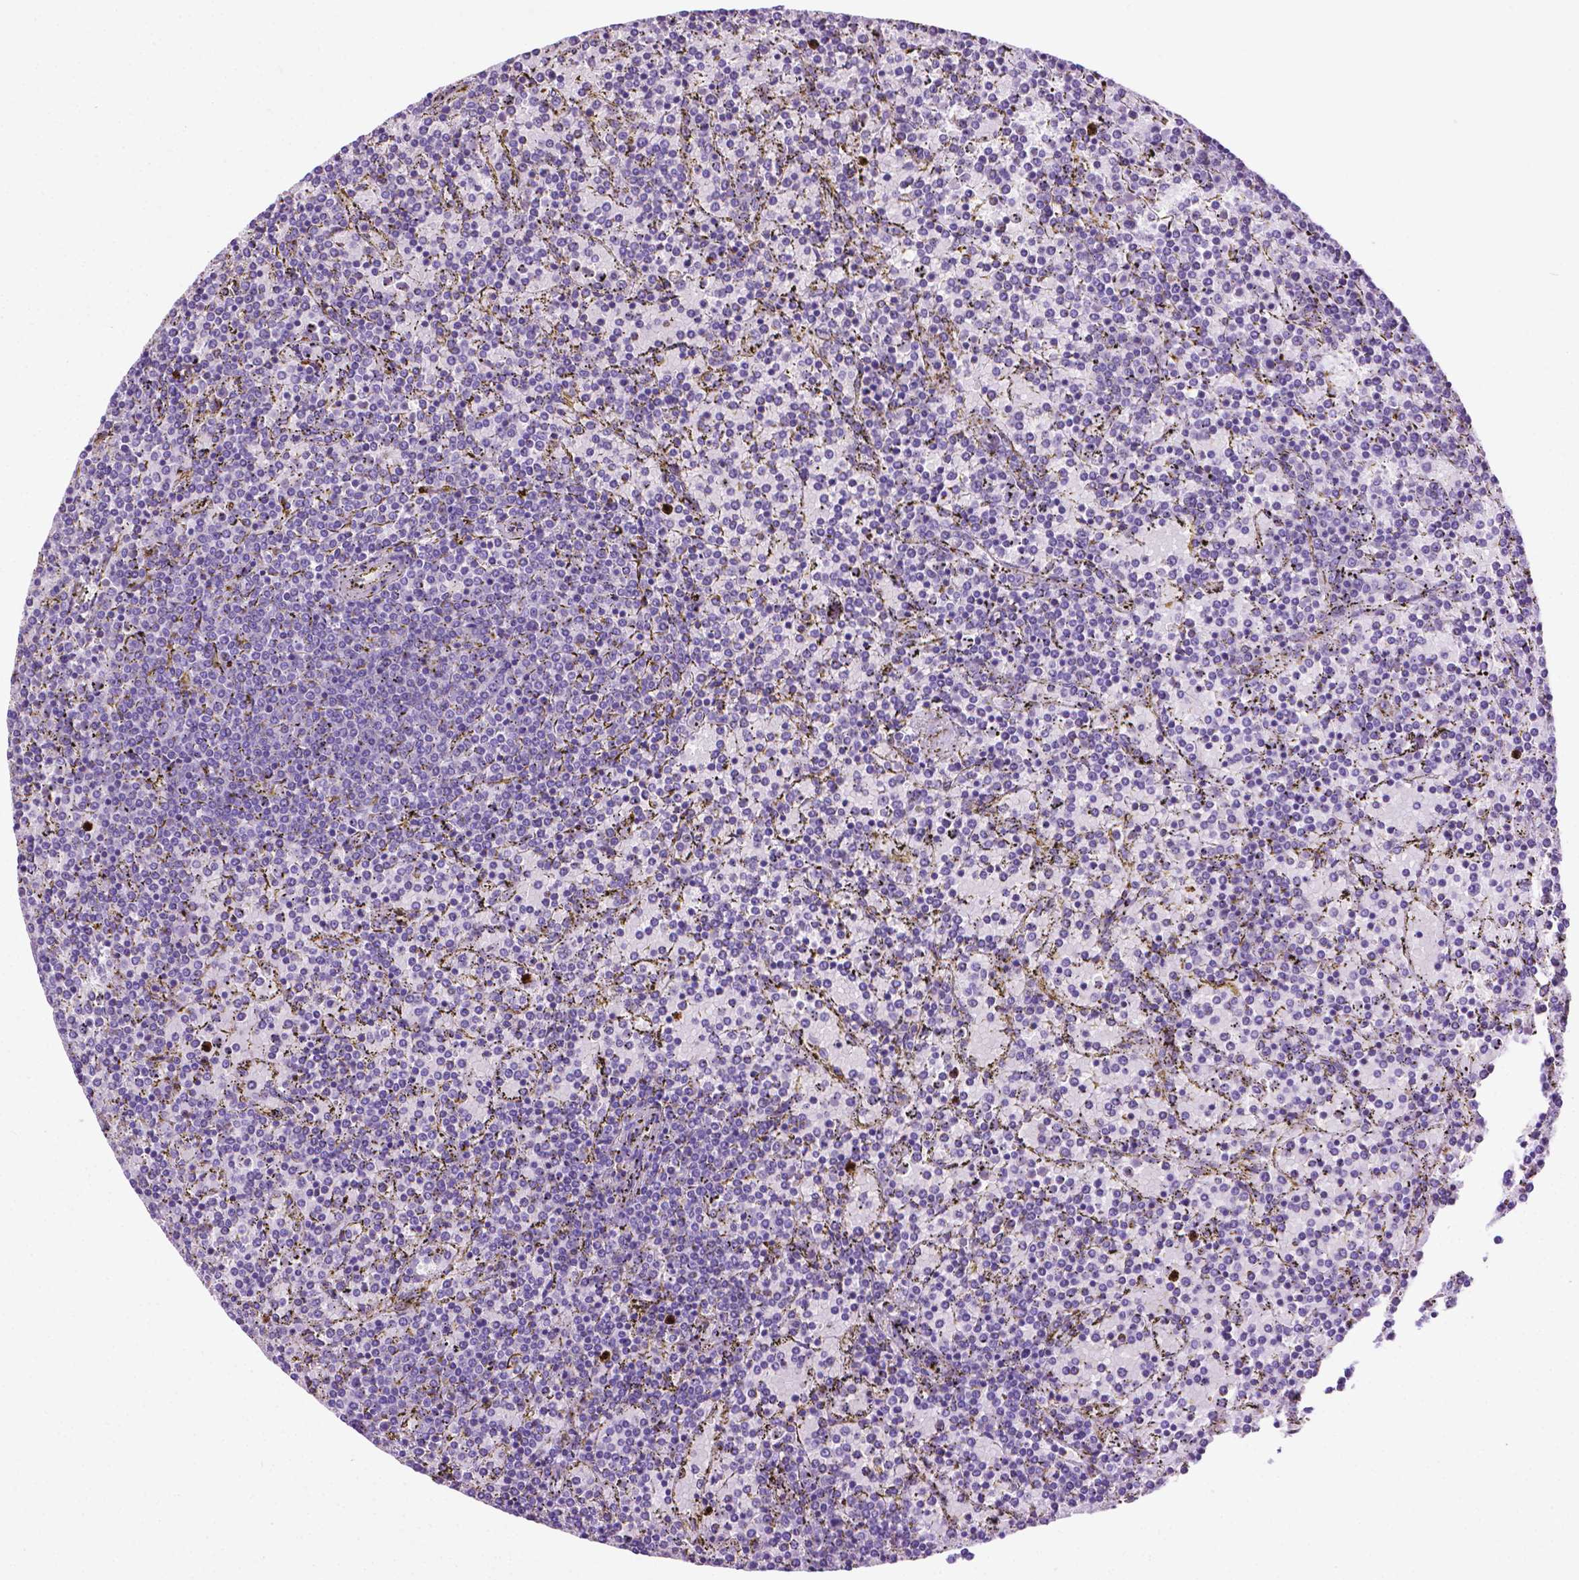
{"staining": {"intensity": "negative", "quantity": "none", "location": "none"}, "tissue": "lymphoma", "cell_type": "Tumor cells", "image_type": "cancer", "snomed": [{"axis": "morphology", "description": "Malignant lymphoma, non-Hodgkin's type, Low grade"}, {"axis": "topography", "description": "Spleen"}], "caption": "Lymphoma stained for a protein using immunohistochemistry displays no staining tumor cells.", "gene": "MMP27", "patient": {"sex": "female", "age": 77}}